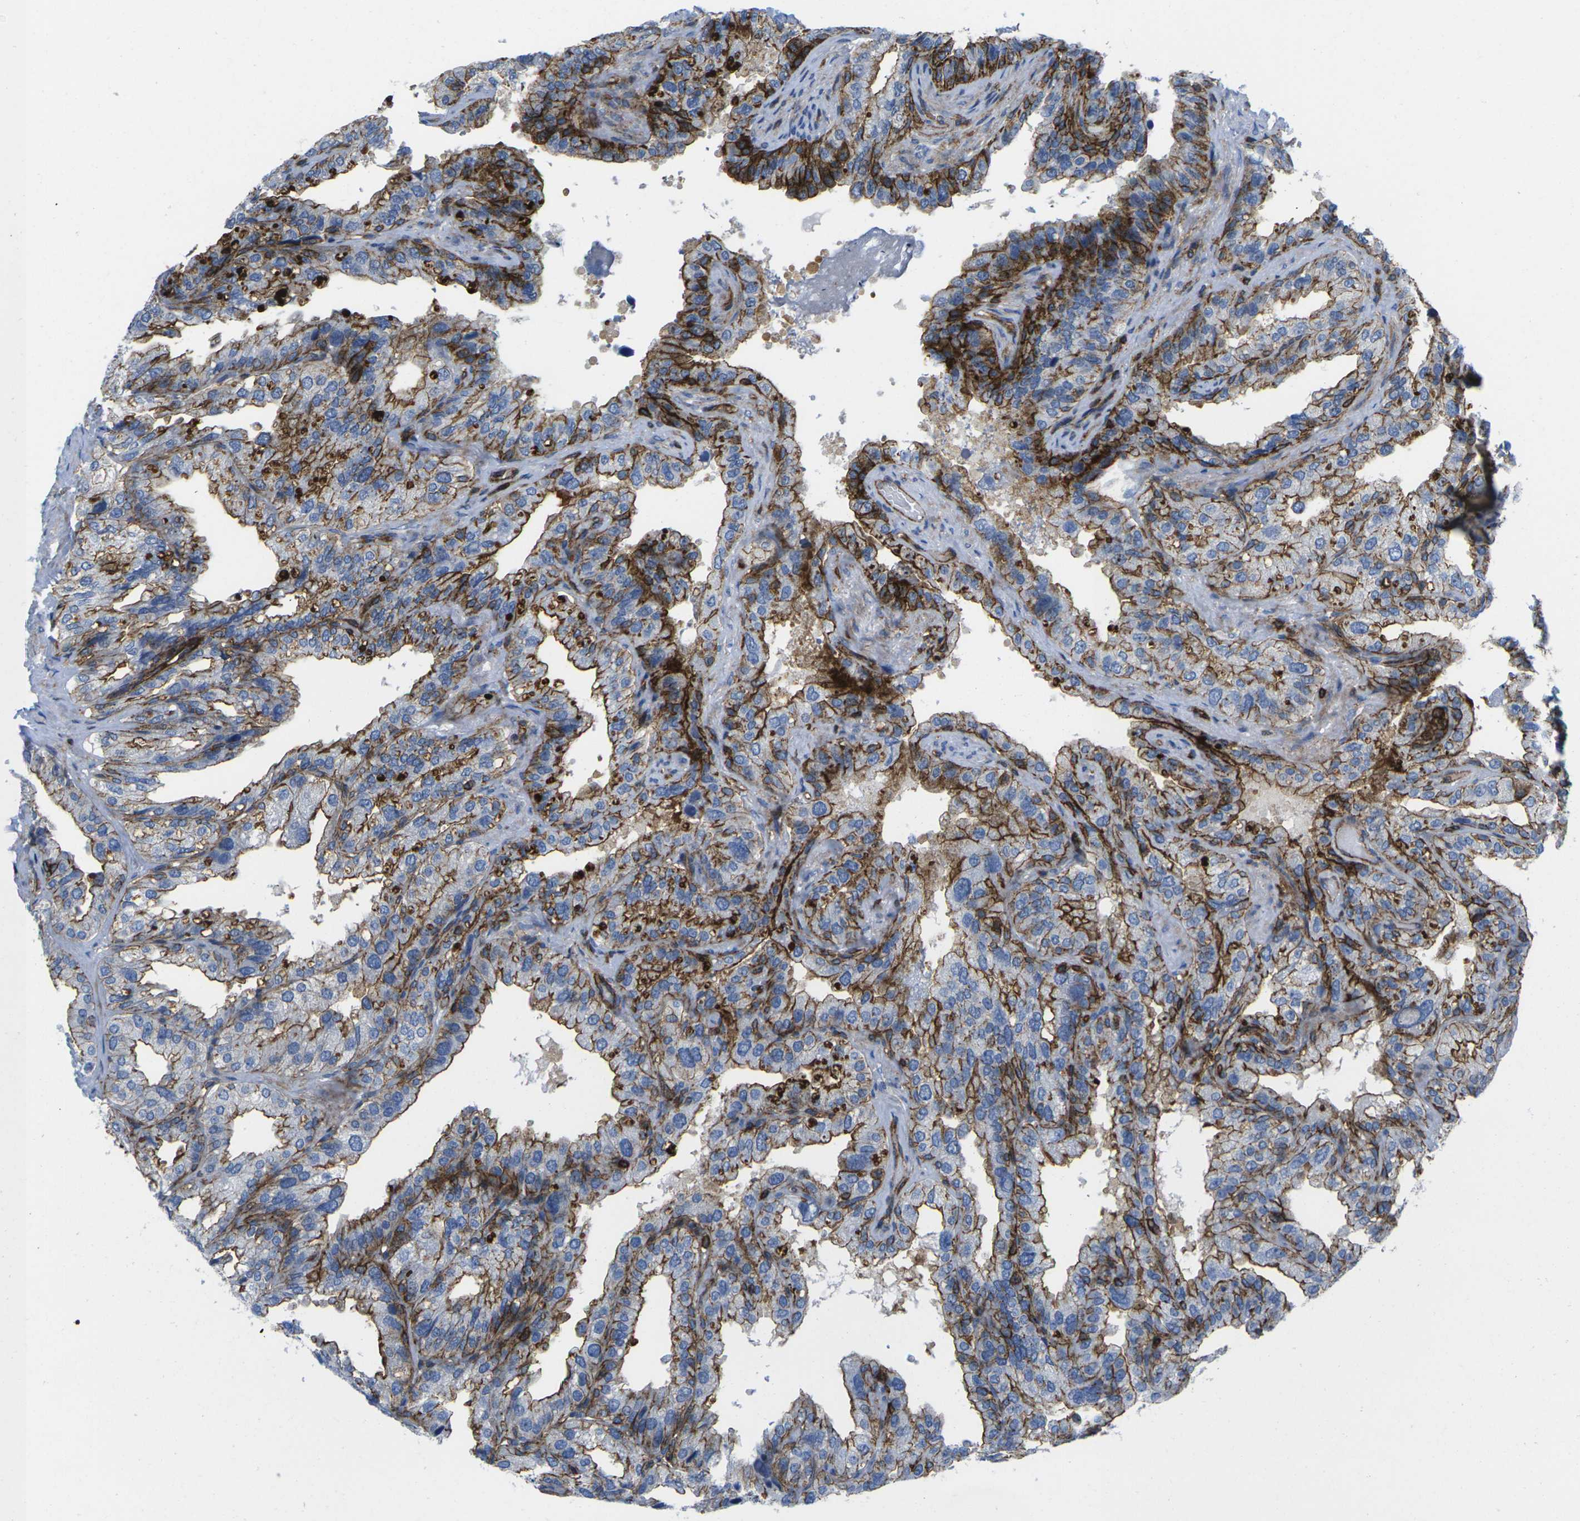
{"staining": {"intensity": "strong", "quantity": ">75%", "location": "cytoplasmic/membranous"}, "tissue": "seminal vesicle", "cell_type": "Glandular cells", "image_type": "normal", "snomed": [{"axis": "morphology", "description": "Normal tissue, NOS"}, {"axis": "topography", "description": "Seminal veicle"}], "caption": "An immunohistochemistry (IHC) micrograph of unremarkable tissue is shown. Protein staining in brown labels strong cytoplasmic/membranous positivity in seminal vesicle within glandular cells. (DAB IHC, brown staining for protein, blue staining for nuclei).", "gene": "IQGAP1", "patient": {"sex": "male", "age": 68}}